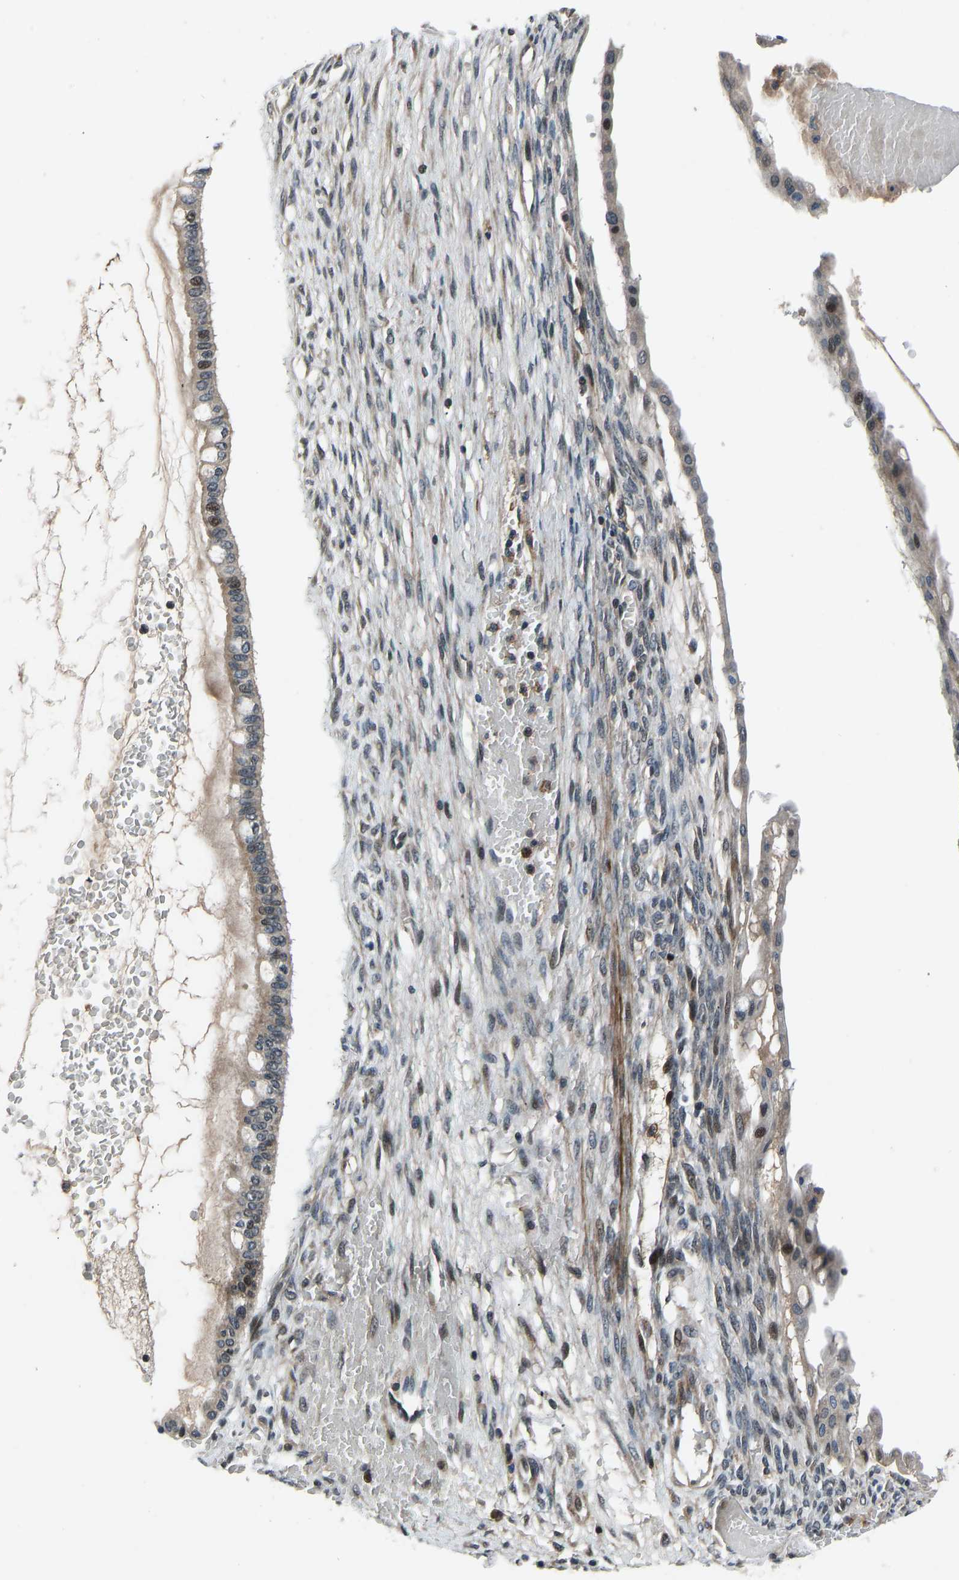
{"staining": {"intensity": "moderate", "quantity": "<25%", "location": "nuclear"}, "tissue": "ovarian cancer", "cell_type": "Tumor cells", "image_type": "cancer", "snomed": [{"axis": "morphology", "description": "Cystadenocarcinoma, mucinous, NOS"}, {"axis": "topography", "description": "Ovary"}], "caption": "Immunohistochemical staining of mucinous cystadenocarcinoma (ovarian) displays moderate nuclear protein expression in approximately <25% of tumor cells.", "gene": "RLIM", "patient": {"sex": "female", "age": 73}}